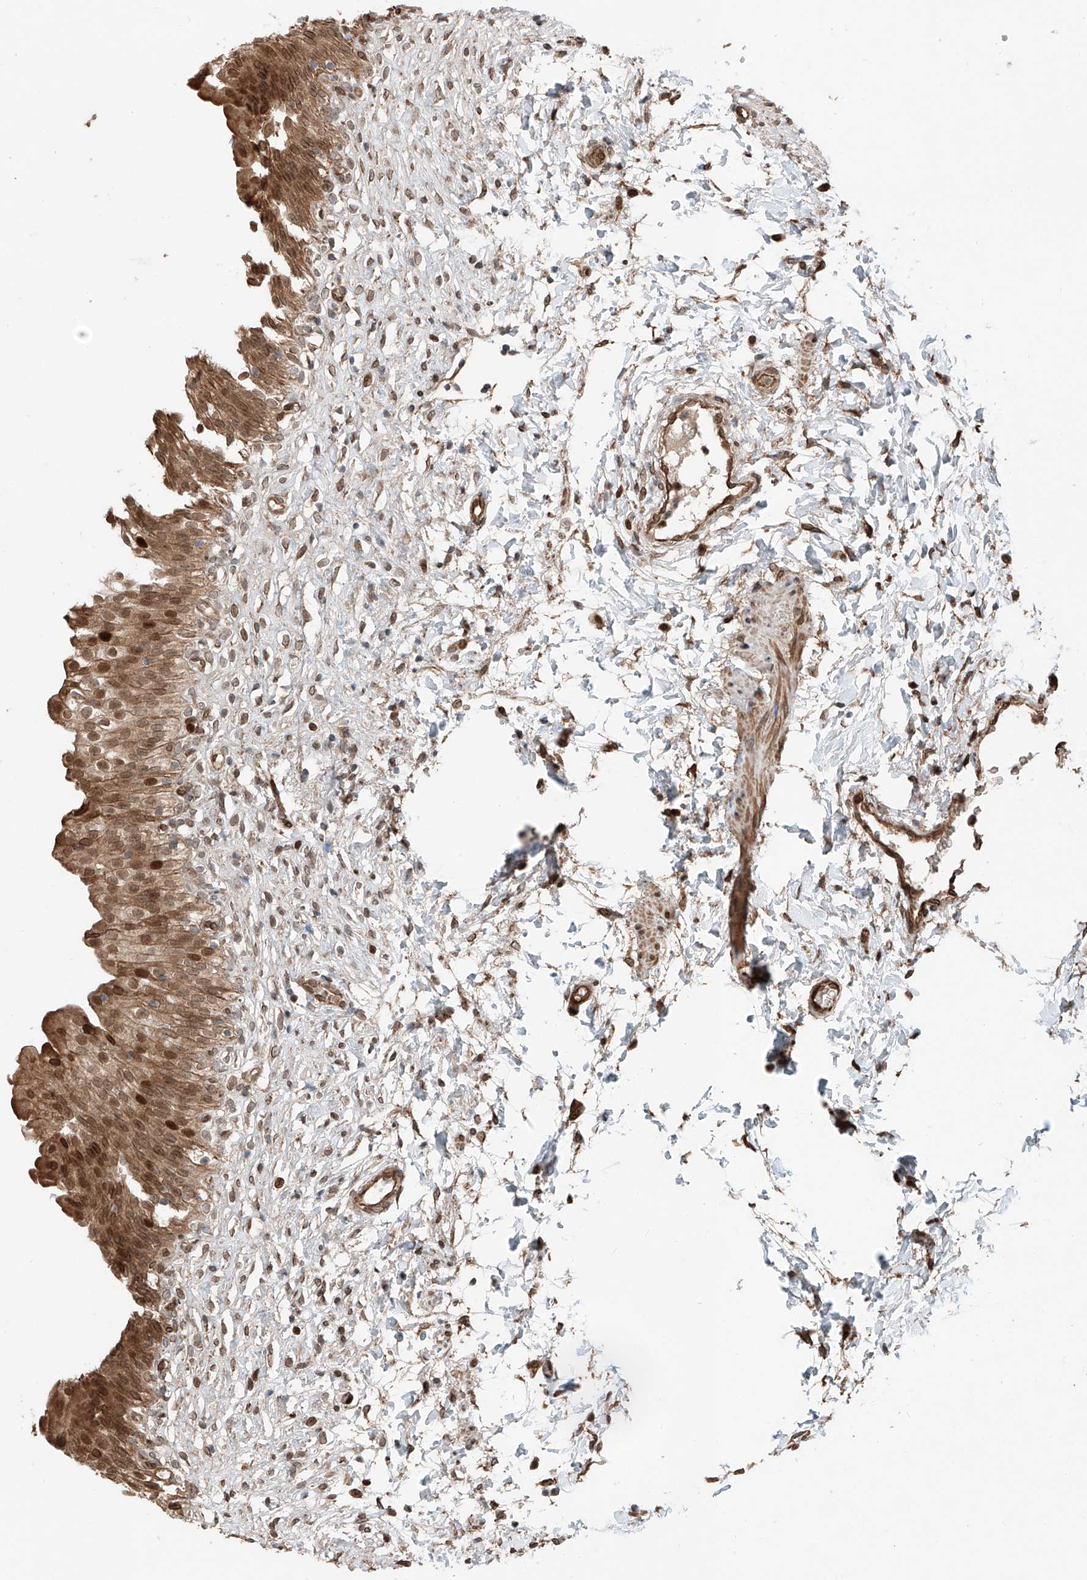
{"staining": {"intensity": "moderate", "quantity": ">75%", "location": "cytoplasmic/membranous,nuclear"}, "tissue": "urinary bladder", "cell_type": "Urothelial cells", "image_type": "normal", "snomed": [{"axis": "morphology", "description": "Normal tissue, NOS"}, {"axis": "topography", "description": "Urinary bladder"}], "caption": "Immunohistochemistry staining of normal urinary bladder, which shows medium levels of moderate cytoplasmic/membranous,nuclear positivity in about >75% of urothelial cells indicating moderate cytoplasmic/membranous,nuclear protein staining. The staining was performed using DAB (3,3'-diaminobenzidine) (brown) for protein detection and nuclei were counterstained in hematoxylin (blue).", "gene": "CEP162", "patient": {"sex": "male", "age": 55}}